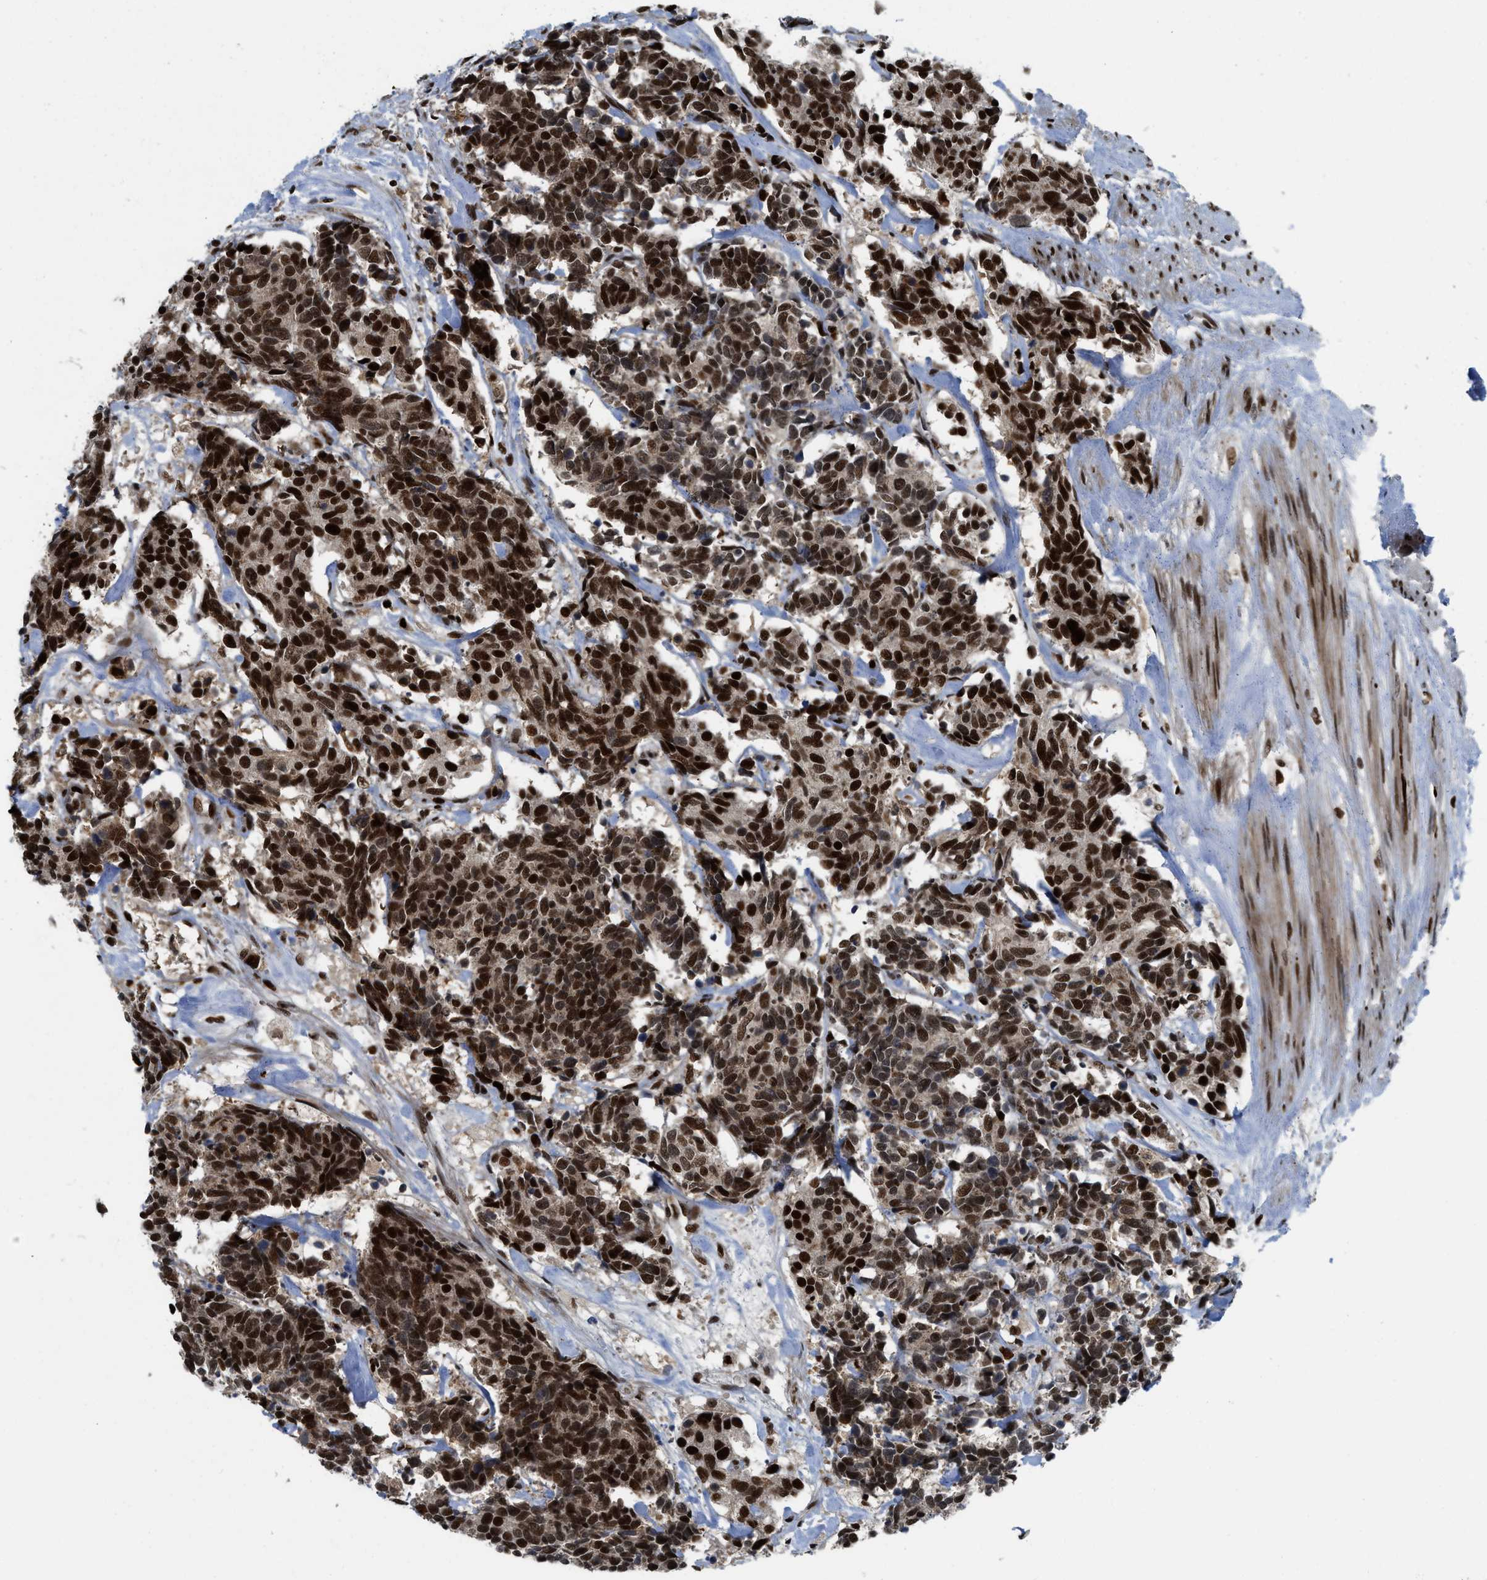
{"staining": {"intensity": "strong", "quantity": ">75%", "location": "nuclear"}, "tissue": "carcinoid", "cell_type": "Tumor cells", "image_type": "cancer", "snomed": [{"axis": "morphology", "description": "Carcinoma, NOS"}, {"axis": "morphology", "description": "Carcinoid, malignant, NOS"}, {"axis": "topography", "description": "Urinary bladder"}], "caption": "This is a micrograph of IHC staining of carcinoid, which shows strong positivity in the nuclear of tumor cells.", "gene": "RFX5", "patient": {"sex": "male", "age": 57}}